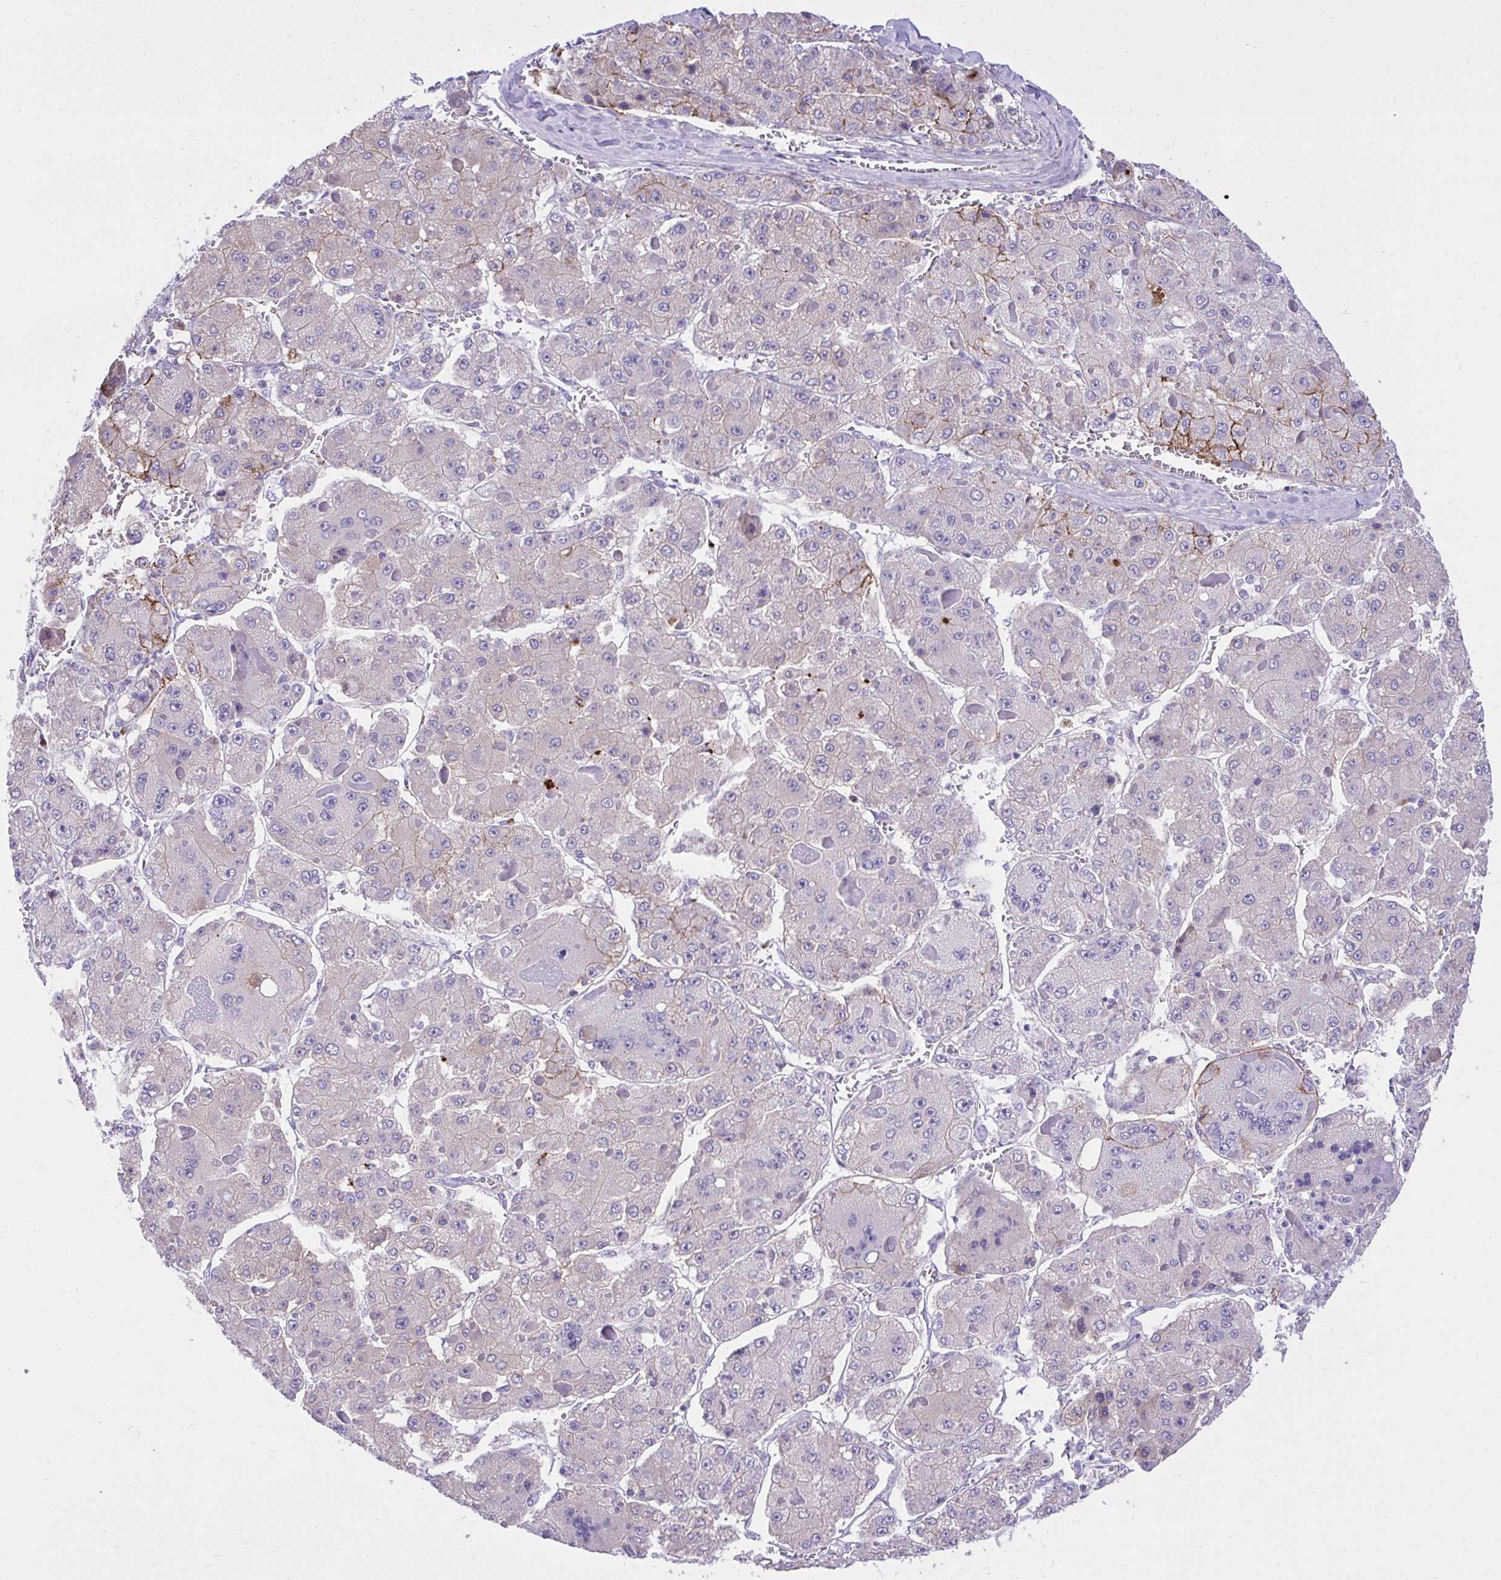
{"staining": {"intensity": "weak", "quantity": "<25%", "location": "cytoplasmic/membranous"}, "tissue": "liver cancer", "cell_type": "Tumor cells", "image_type": "cancer", "snomed": [{"axis": "morphology", "description": "Carcinoma, Hepatocellular, NOS"}, {"axis": "topography", "description": "Liver"}], "caption": "Liver hepatocellular carcinoma was stained to show a protein in brown. There is no significant expression in tumor cells.", "gene": "HRG", "patient": {"sex": "female", "age": 73}}